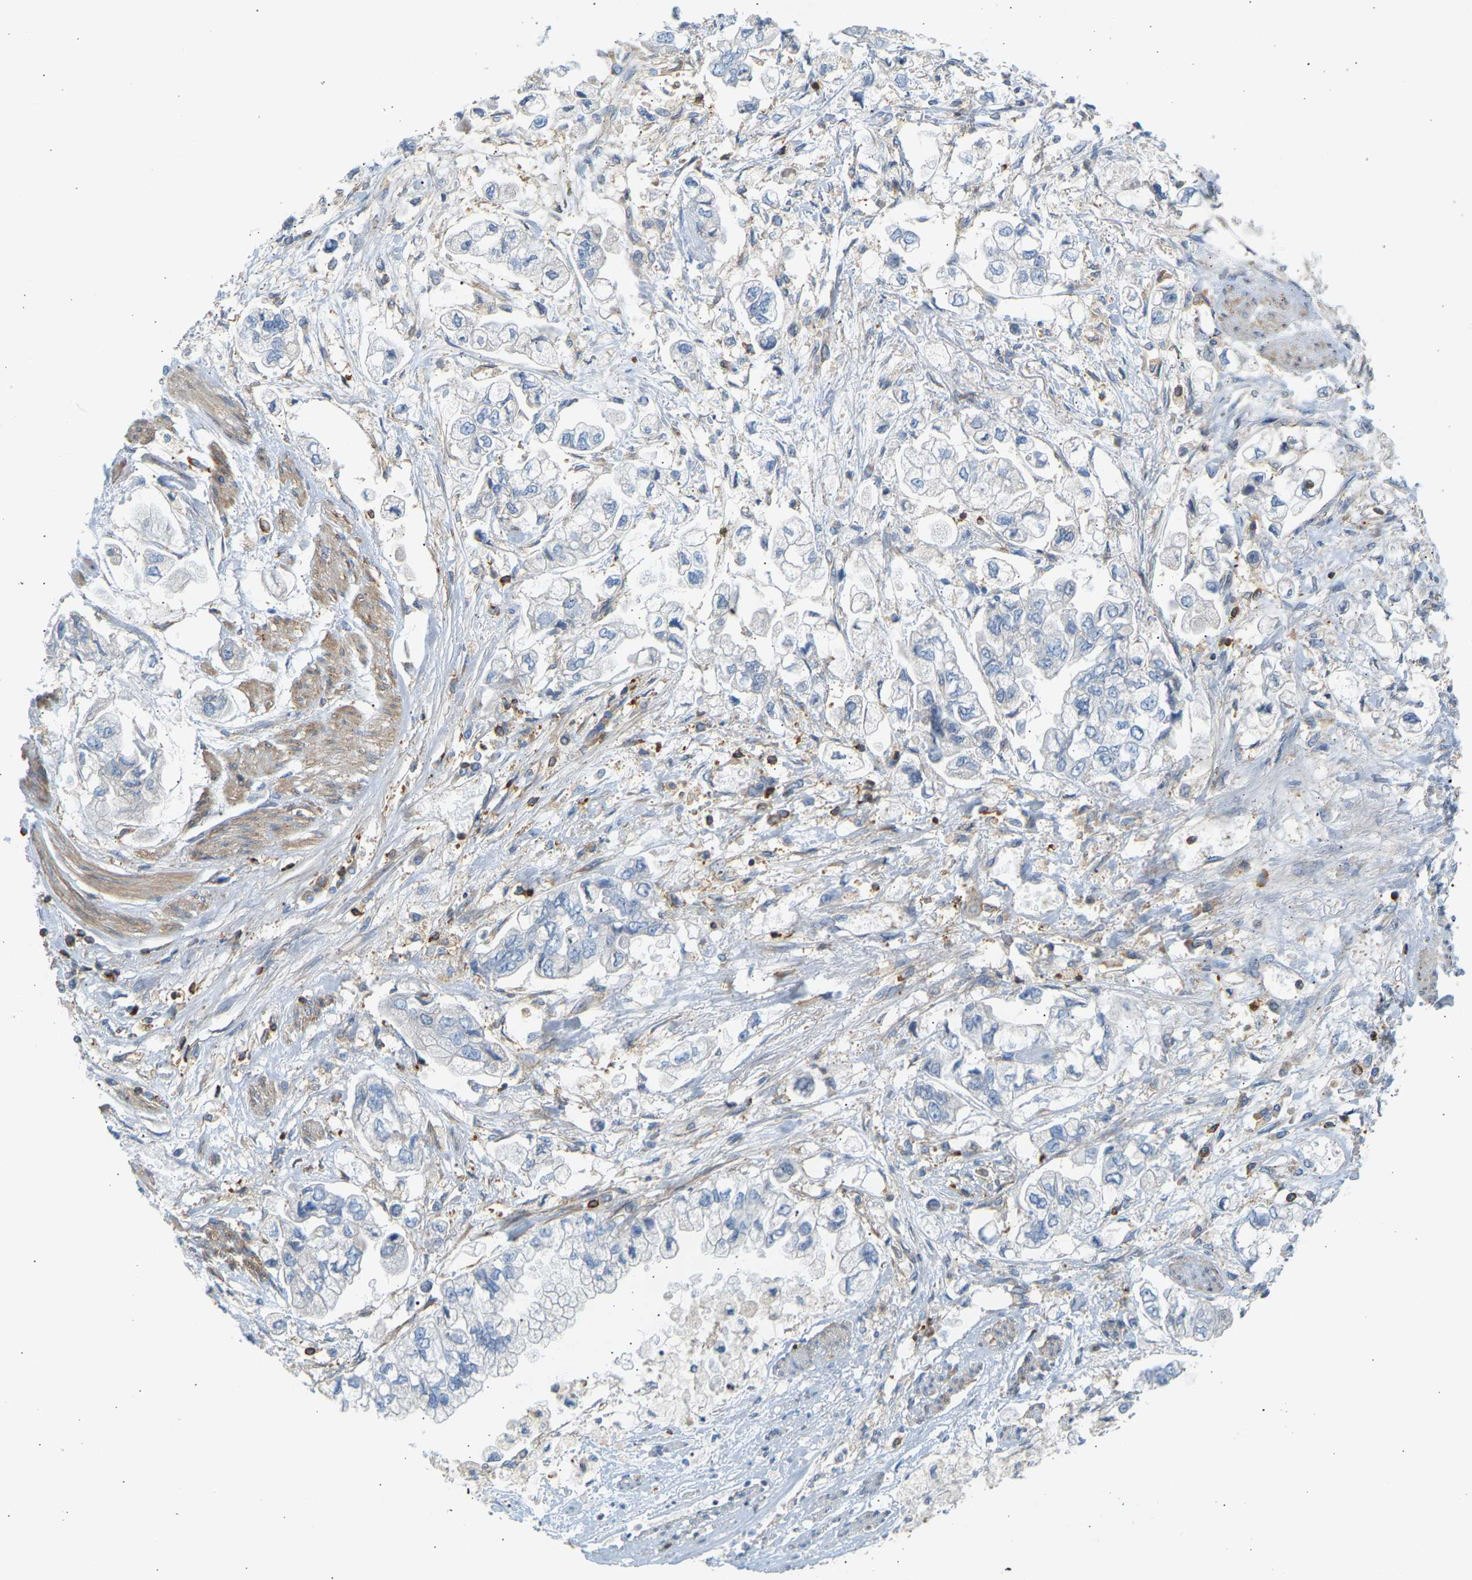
{"staining": {"intensity": "negative", "quantity": "none", "location": "none"}, "tissue": "stomach cancer", "cell_type": "Tumor cells", "image_type": "cancer", "snomed": [{"axis": "morphology", "description": "Normal tissue, NOS"}, {"axis": "morphology", "description": "Adenocarcinoma, NOS"}, {"axis": "topography", "description": "Stomach"}], "caption": "There is no significant positivity in tumor cells of stomach cancer. (Stains: DAB immunohistochemistry with hematoxylin counter stain, Microscopy: brightfield microscopy at high magnification).", "gene": "FNBP1", "patient": {"sex": "male", "age": 62}}